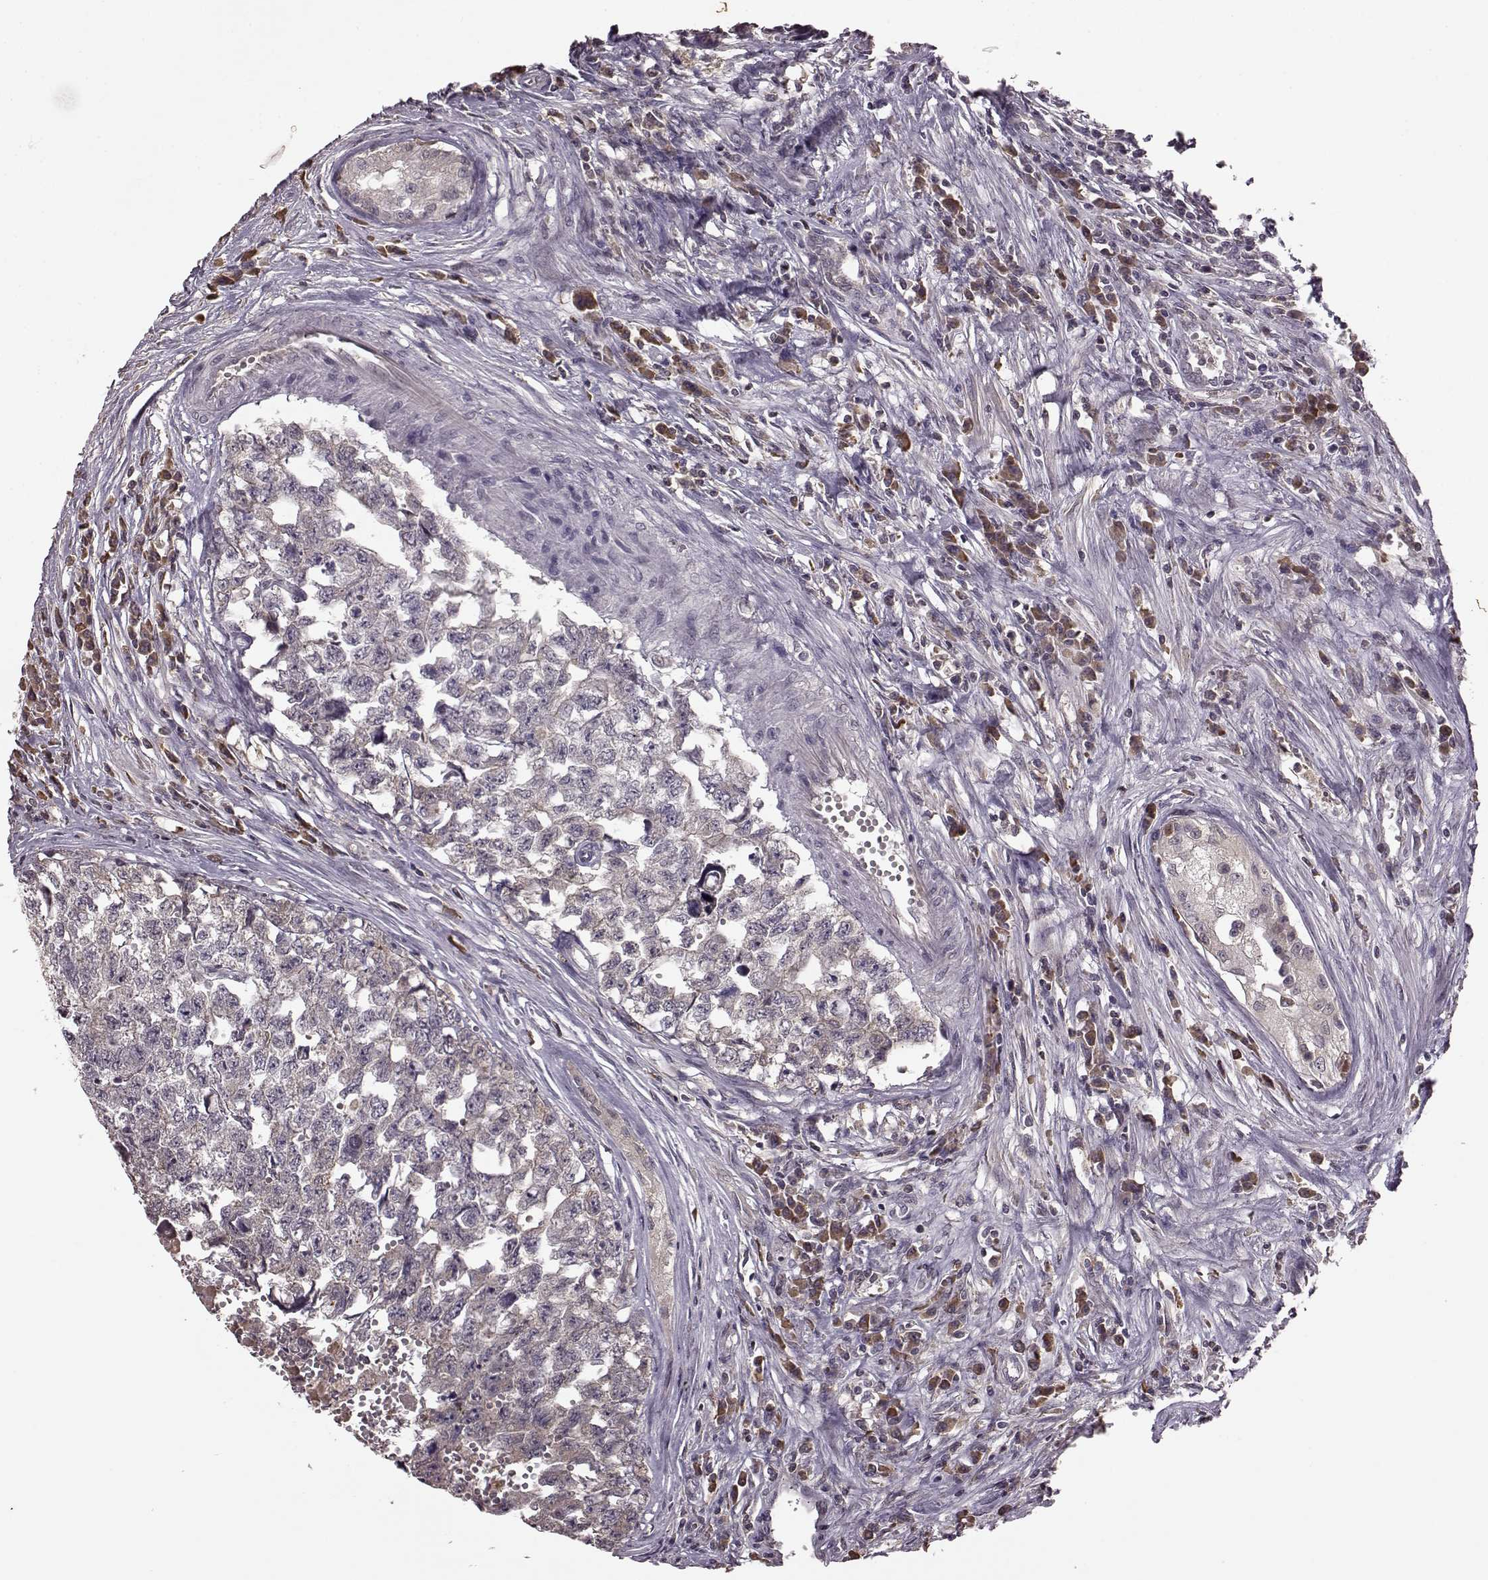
{"staining": {"intensity": "negative", "quantity": "none", "location": "none"}, "tissue": "testis cancer", "cell_type": "Tumor cells", "image_type": "cancer", "snomed": [{"axis": "morphology", "description": "Seminoma, NOS"}, {"axis": "morphology", "description": "Carcinoma, Embryonal, NOS"}, {"axis": "topography", "description": "Testis"}], "caption": "This is an immunohistochemistry image of human testis embryonal carcinoma. There is no staining in tumor cells.", "gene": "NRL", "patient": {"sex": "male", "age": 22}}